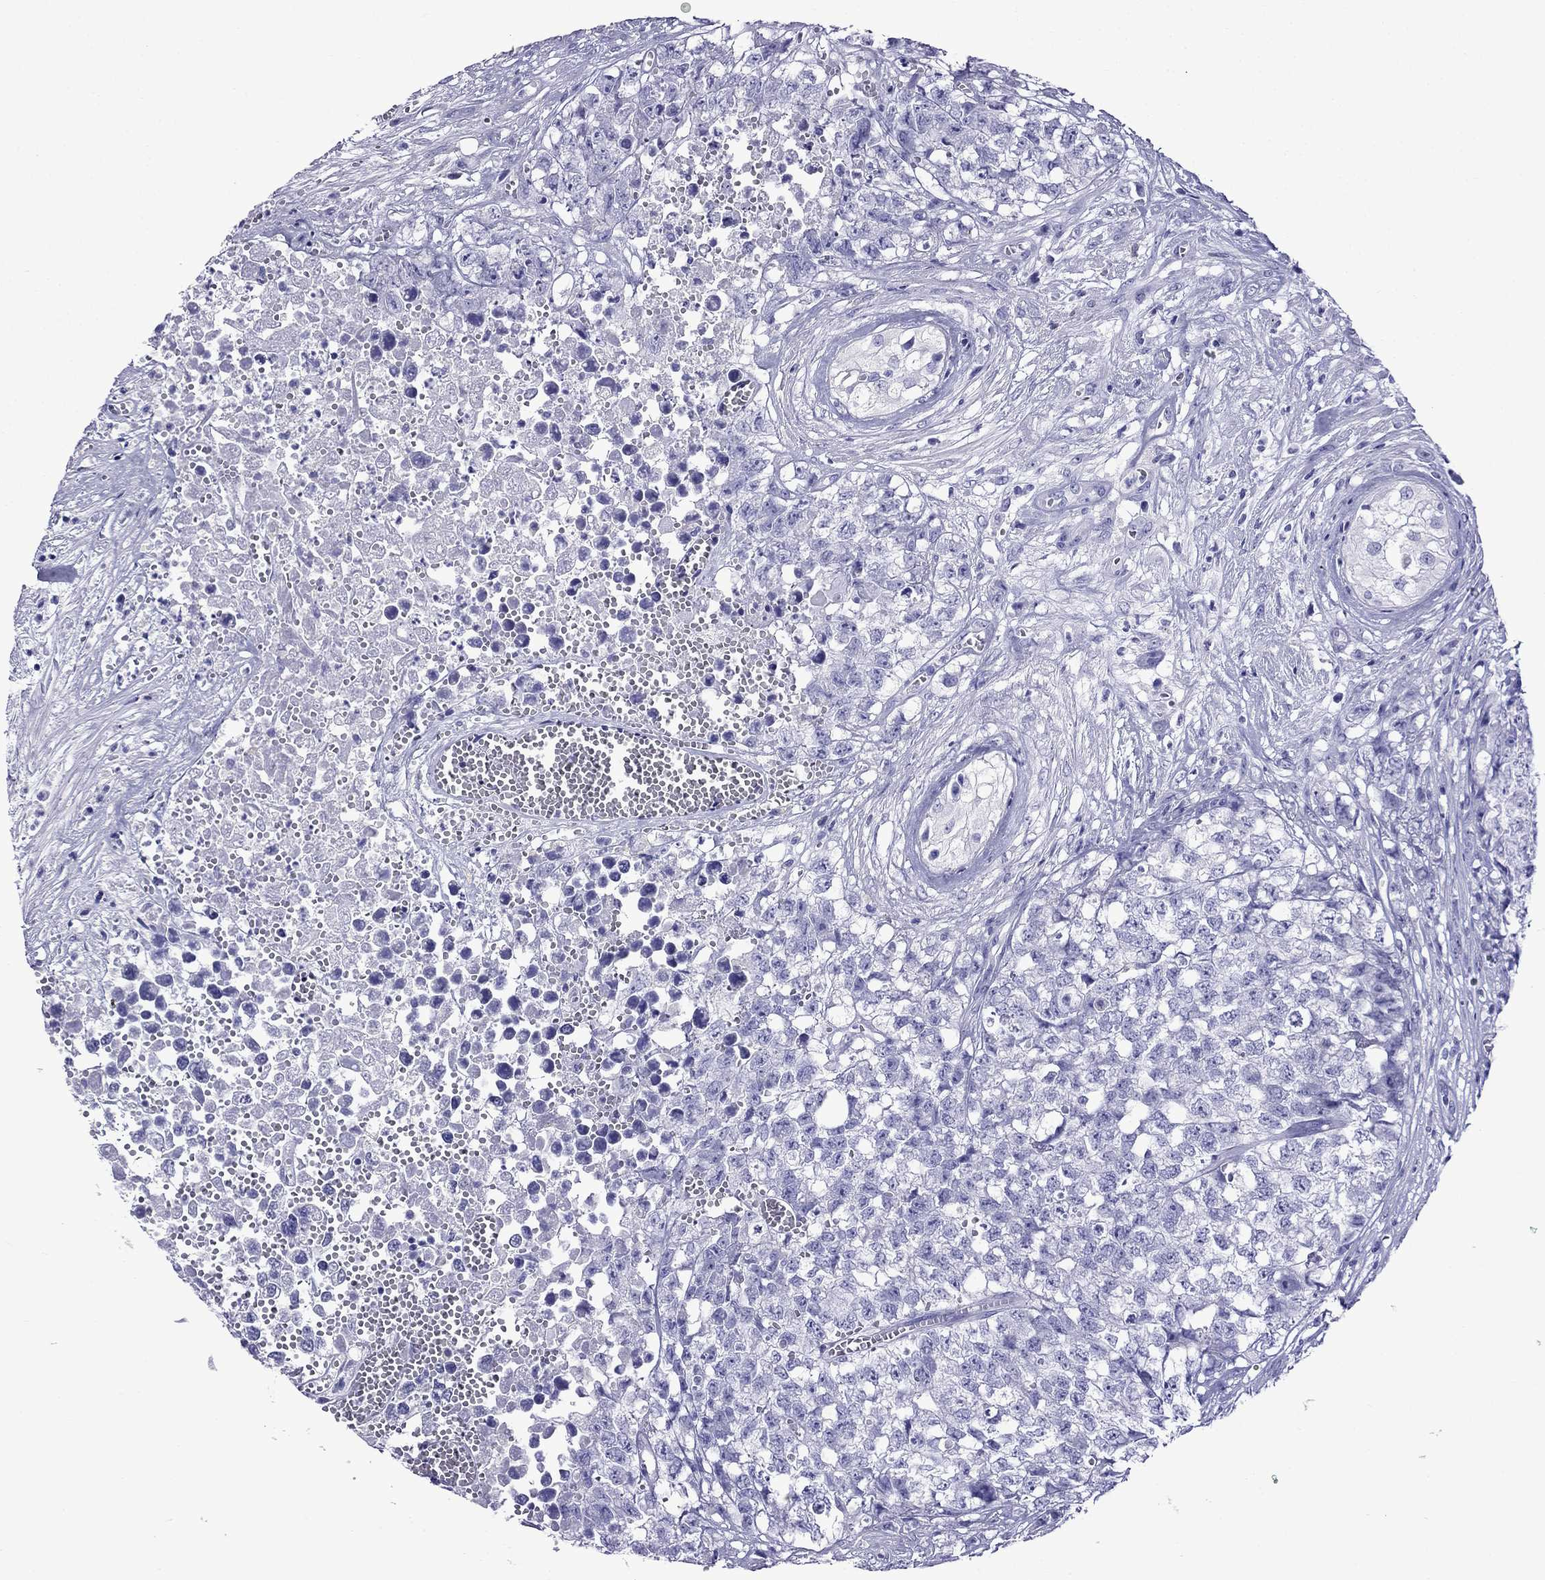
{"staining": {"intensity": "negative", "quantity": "none", "location": "none"}, "tissue": "testis cancer", "cell_type": "Tumor cells", "image_type": "cancer", "snomed": [{"axis": "morphology", "description": "Seminoma, NOS"}, {"axis": "morphology", "description": "Carcinoma, Embryonal, NOS"}, {"axis": "topography", "description": "Testis"}], "caption": "IHC histopathology image of human testis cancer (seminoma) stained for a protein (brown), which demonstrates no staining in tumor cells.", "gene": "CRYBA1", "patient": {"sex": "male", "age": 22}}